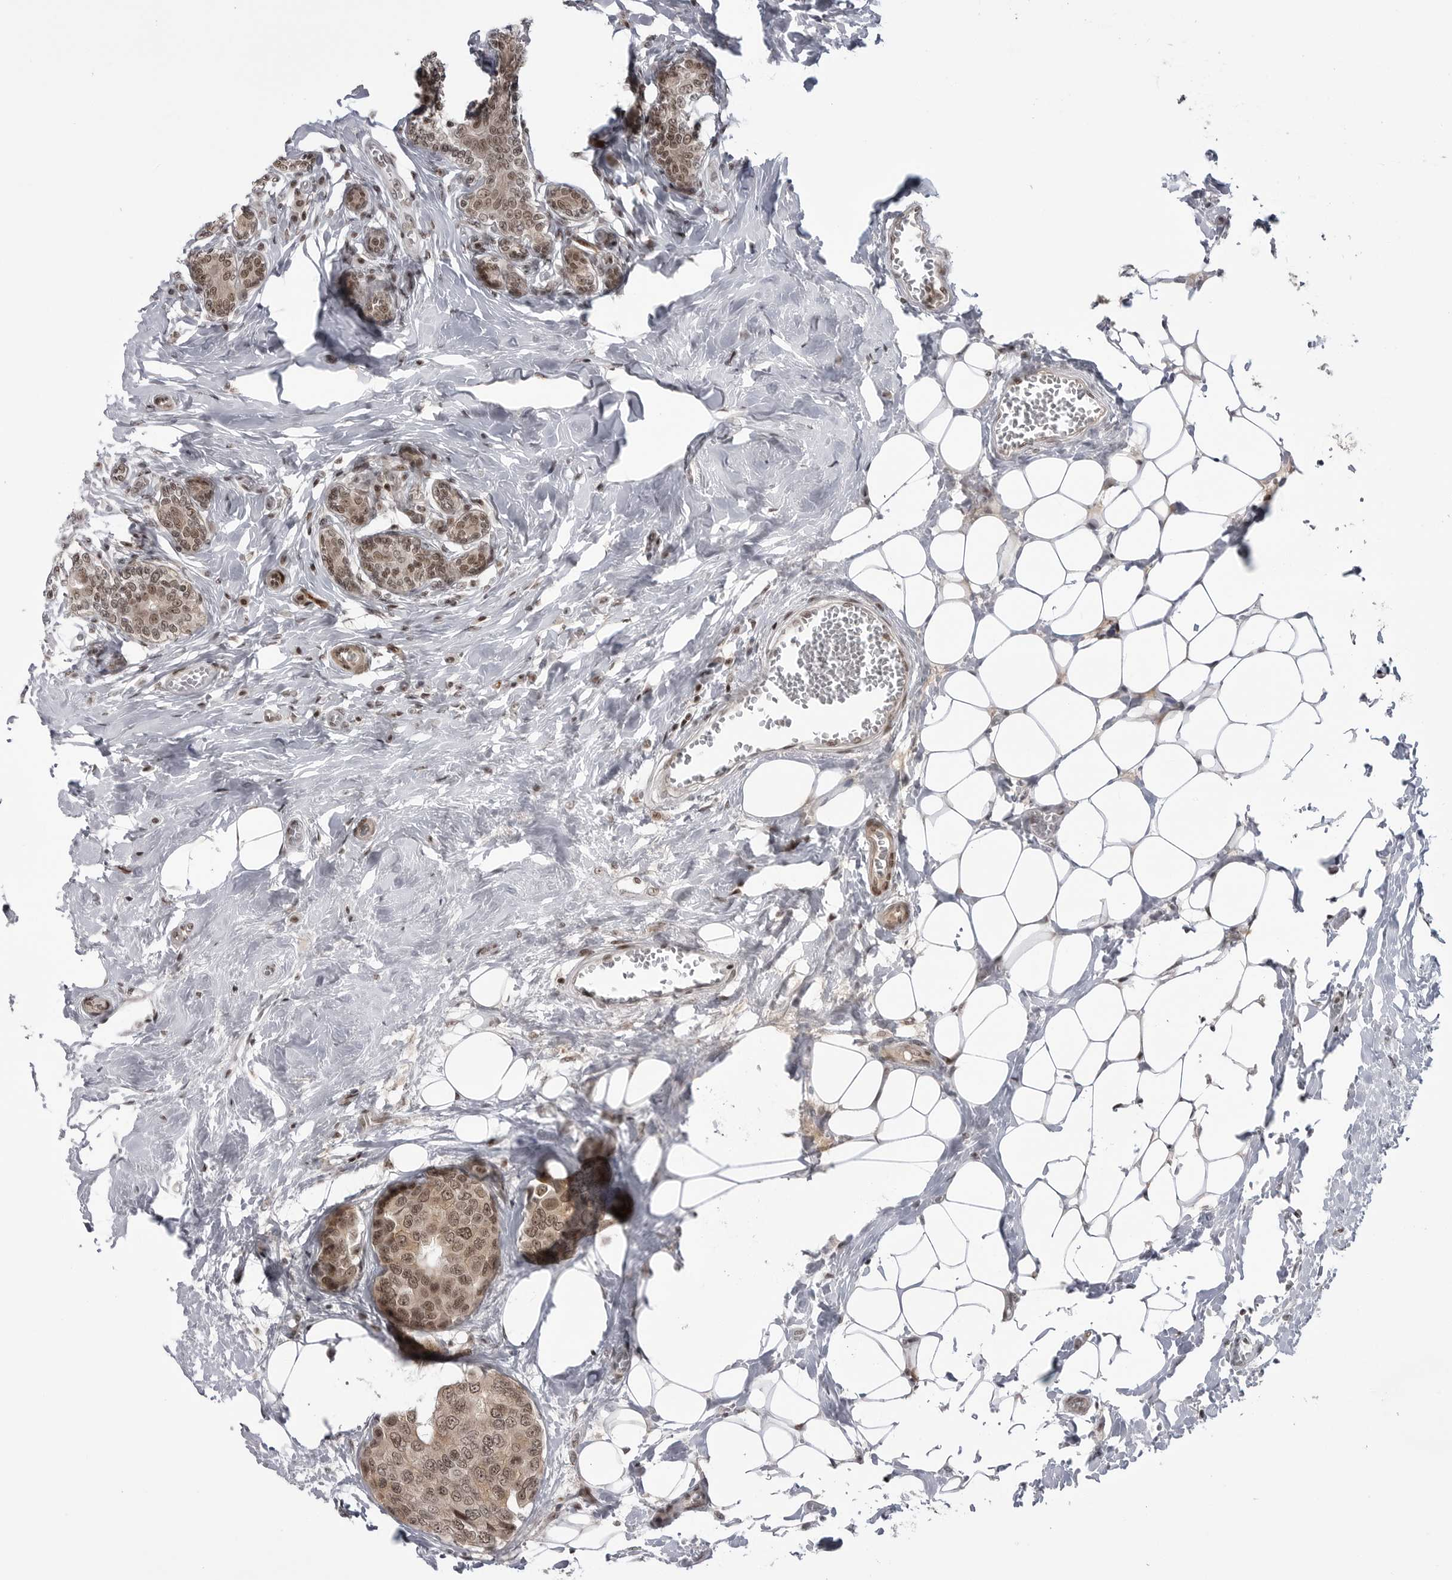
{"staining": {"intensity": "moderate", "quantity": ">75%", "location": "cytoplasmic/membranous,nuclear"}, "tissue": "breast cancer", "cell_type": "Tumor cells", "image_type": "cancer", "snomed": [{"axis": "morphology", "description": "Normal tissue, NOS"}, {"axis": "morphology", "description": "Duct carcinoma"}, {"axis": "topography", "description": "Breast"}], "caption": "Immunohistochemical staining of invasive ductal carcinoma (breast) shows medium levels of moderate cytoplasmic/membranous and nuclear expression in about >75% of tumor cells. Nuclei are stained in blue.", "gene": "TRIM66", "patient": {"sex": "female", "age": 43}}